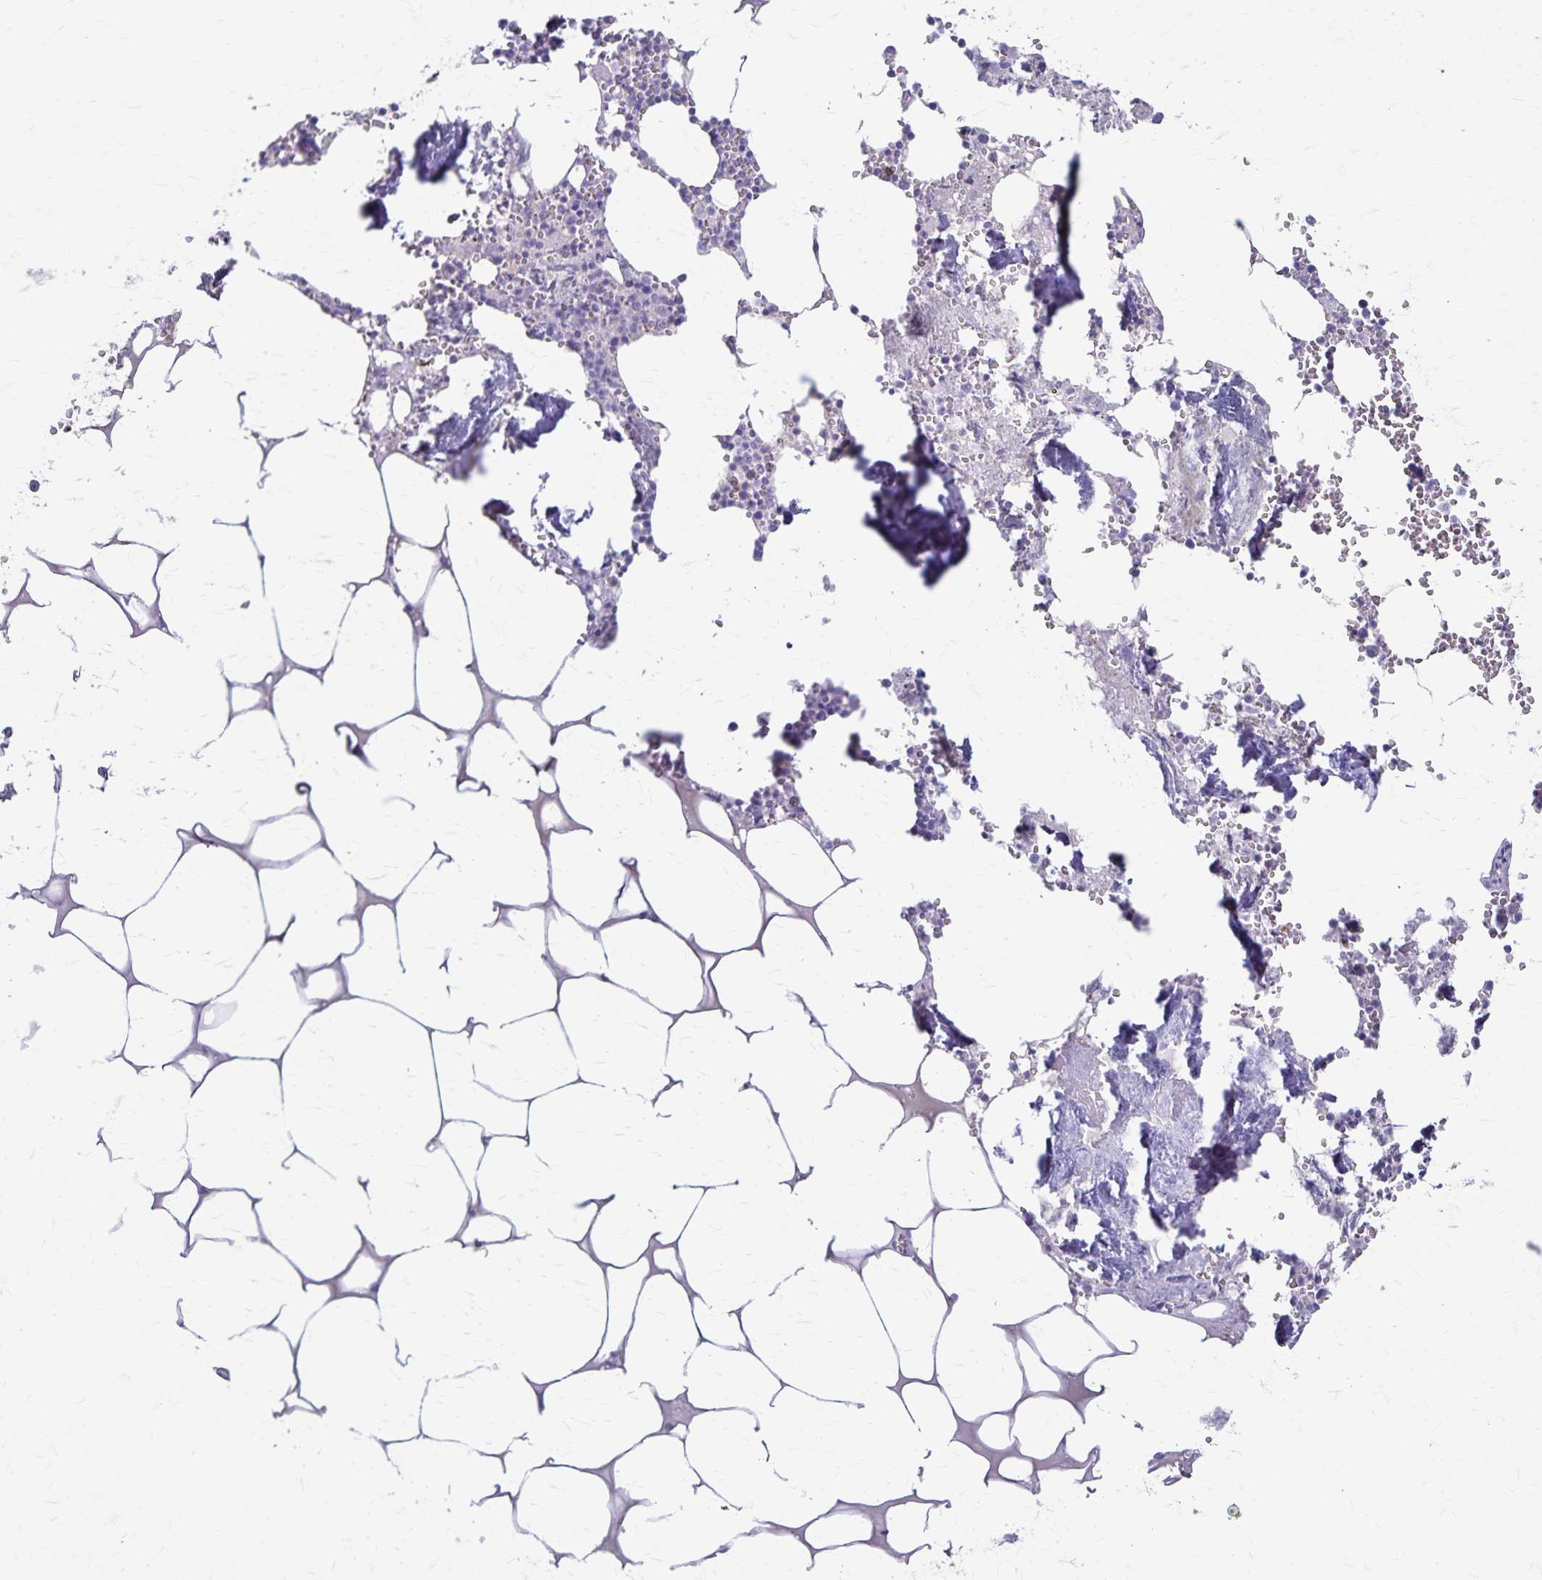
{"staining": {"intensity": "negative", "quantity": "none", "location": "none"}, "tissue": "bone marrow", "cell_type": "Hematopoietic cells", "image_type": "normal", "snomed": [{"axis": "morphology", "description": "Normal tissue, NOS"}, {"axis": "topography", "description": "Bone marrow"}], "caption": "Image shows no protein positivity in hematopoietic cells of benign bone marrow.", "gene": "GPBAR1", "patient": {"sex": "male", "age": 54}}